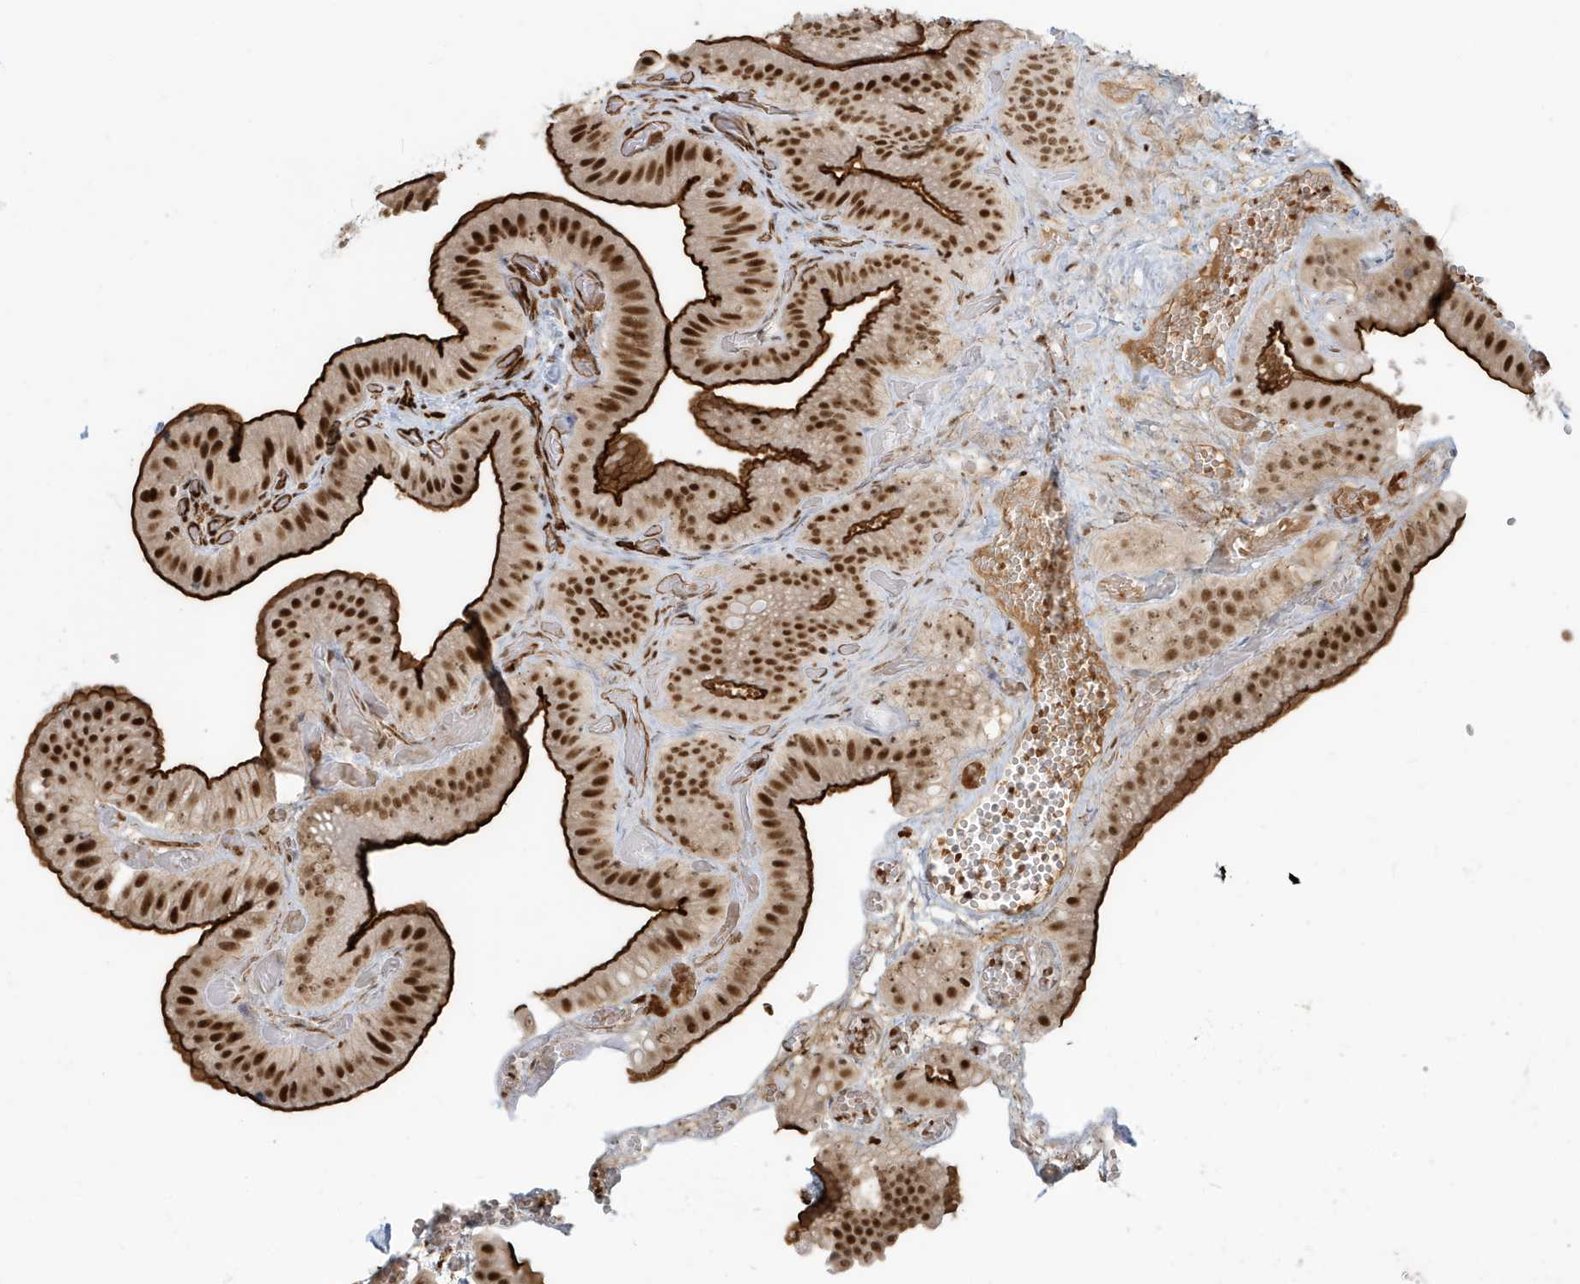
{"staining": {"intensity": "strong", "quantity": ">75%", "location": "cytoplasmic/membranous,nuclear"}, "tissue": "gallbladder", "cell_type": "Glandular cells", "image_type": "normal", "snomed": [{"axis": "morphology", "description": "Normal tissue, NOS"}, {"axis": "topography", "description": "Gallbladder"}], "caption": "Gallbladder stained with DAB immunohistochemistry shows high levels of strong cytoplasmic/membranous,nuclear staining in approximately >75% of glandular cells.", "gene": "CKS1B", "patient": {"sex": "female", "age": 64}}